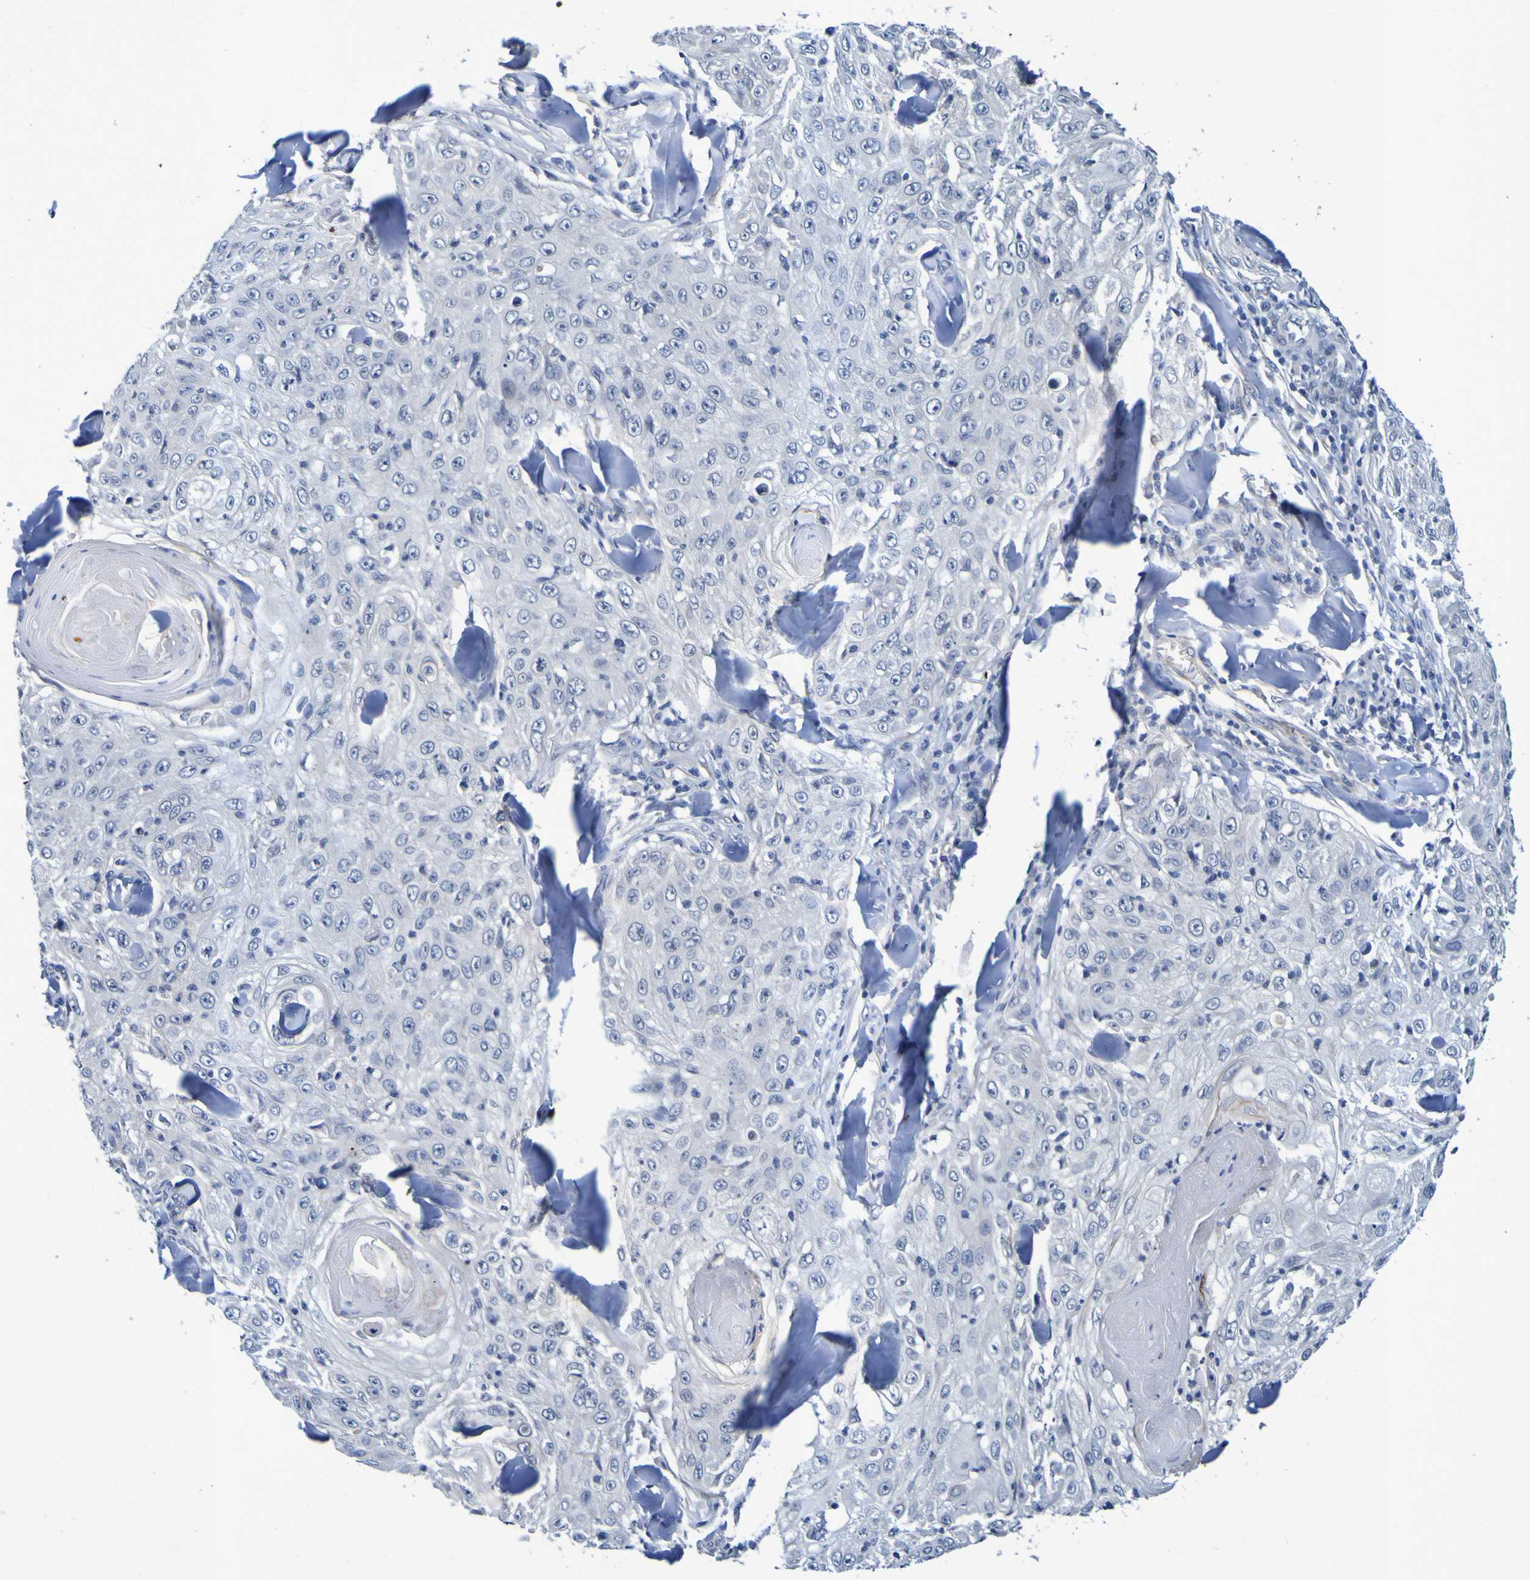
{"staining": {"intensity": "negative", "quantity": "none", "location": "none"}, "tissue": "skin cancer", "cell_type": "Tumor cells", "image_type": "cancer", "snomed": [{"axis": "morphology", "description": "Squamous cell carcinoma, NOS"}, {"axis": "topography", "description": "Skin"}], "caption": "Immunohistochemical staining of skin squamous cell carcinoma reveals no significant staining in tumor cells.", "gene": "VMA21", "patient": {"sex": "male", "age": 86}}